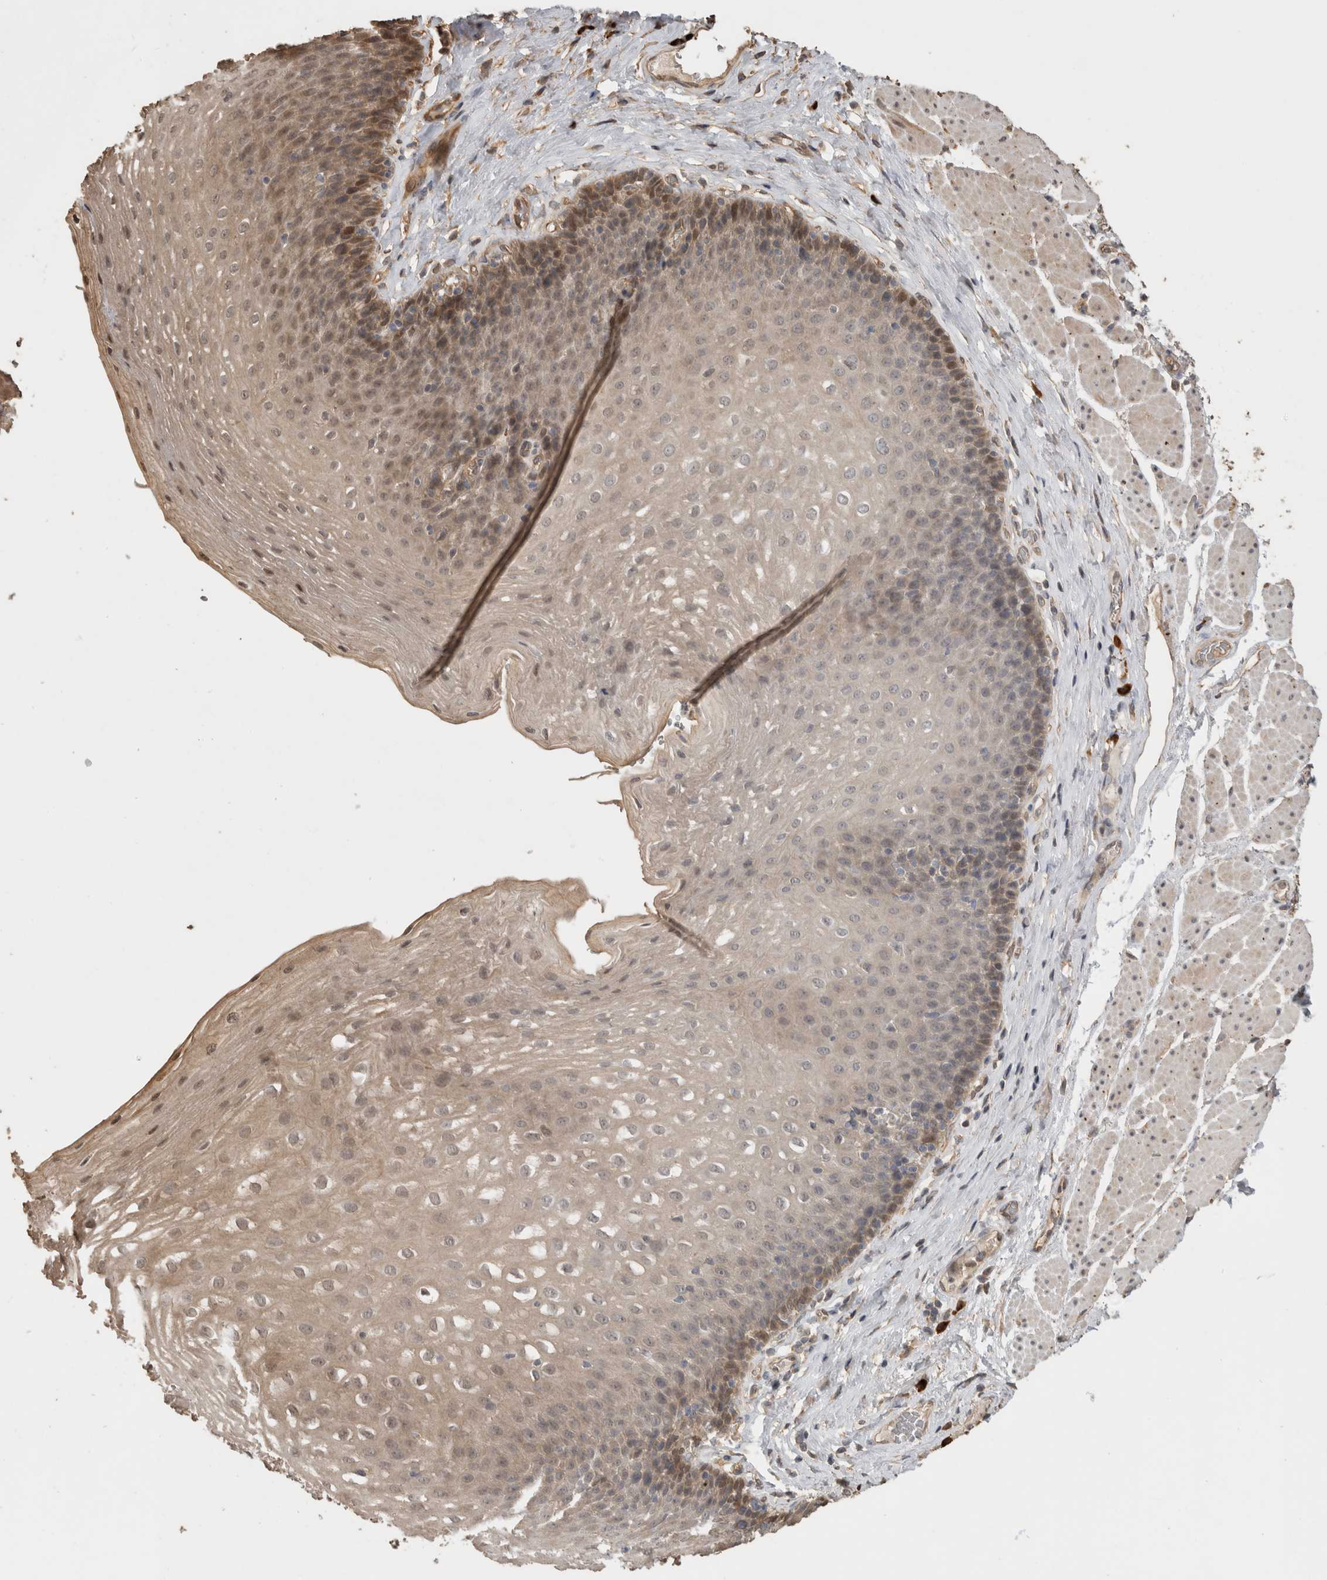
{"staining": {"intensity": "weak", "quantity": "25%-75%", "location": "cytoplasmic/membranous"}, "tissue": "esophagus", "cell_type": "Squamous epithelial cells", "image_type": "normal", "snomed": [{"axis": "morphology", "description": "Normal tissue, NOS"}, {"axis": "topography", "description": "Esophagus"}], "caption": "A brown stain labels weak cytoplasmic/membranous positivity of a protein in squamous epithelial cells of benign human esophagus.", "gene": "RHPN1", "patient": {"sex": "female", "age": 66}}